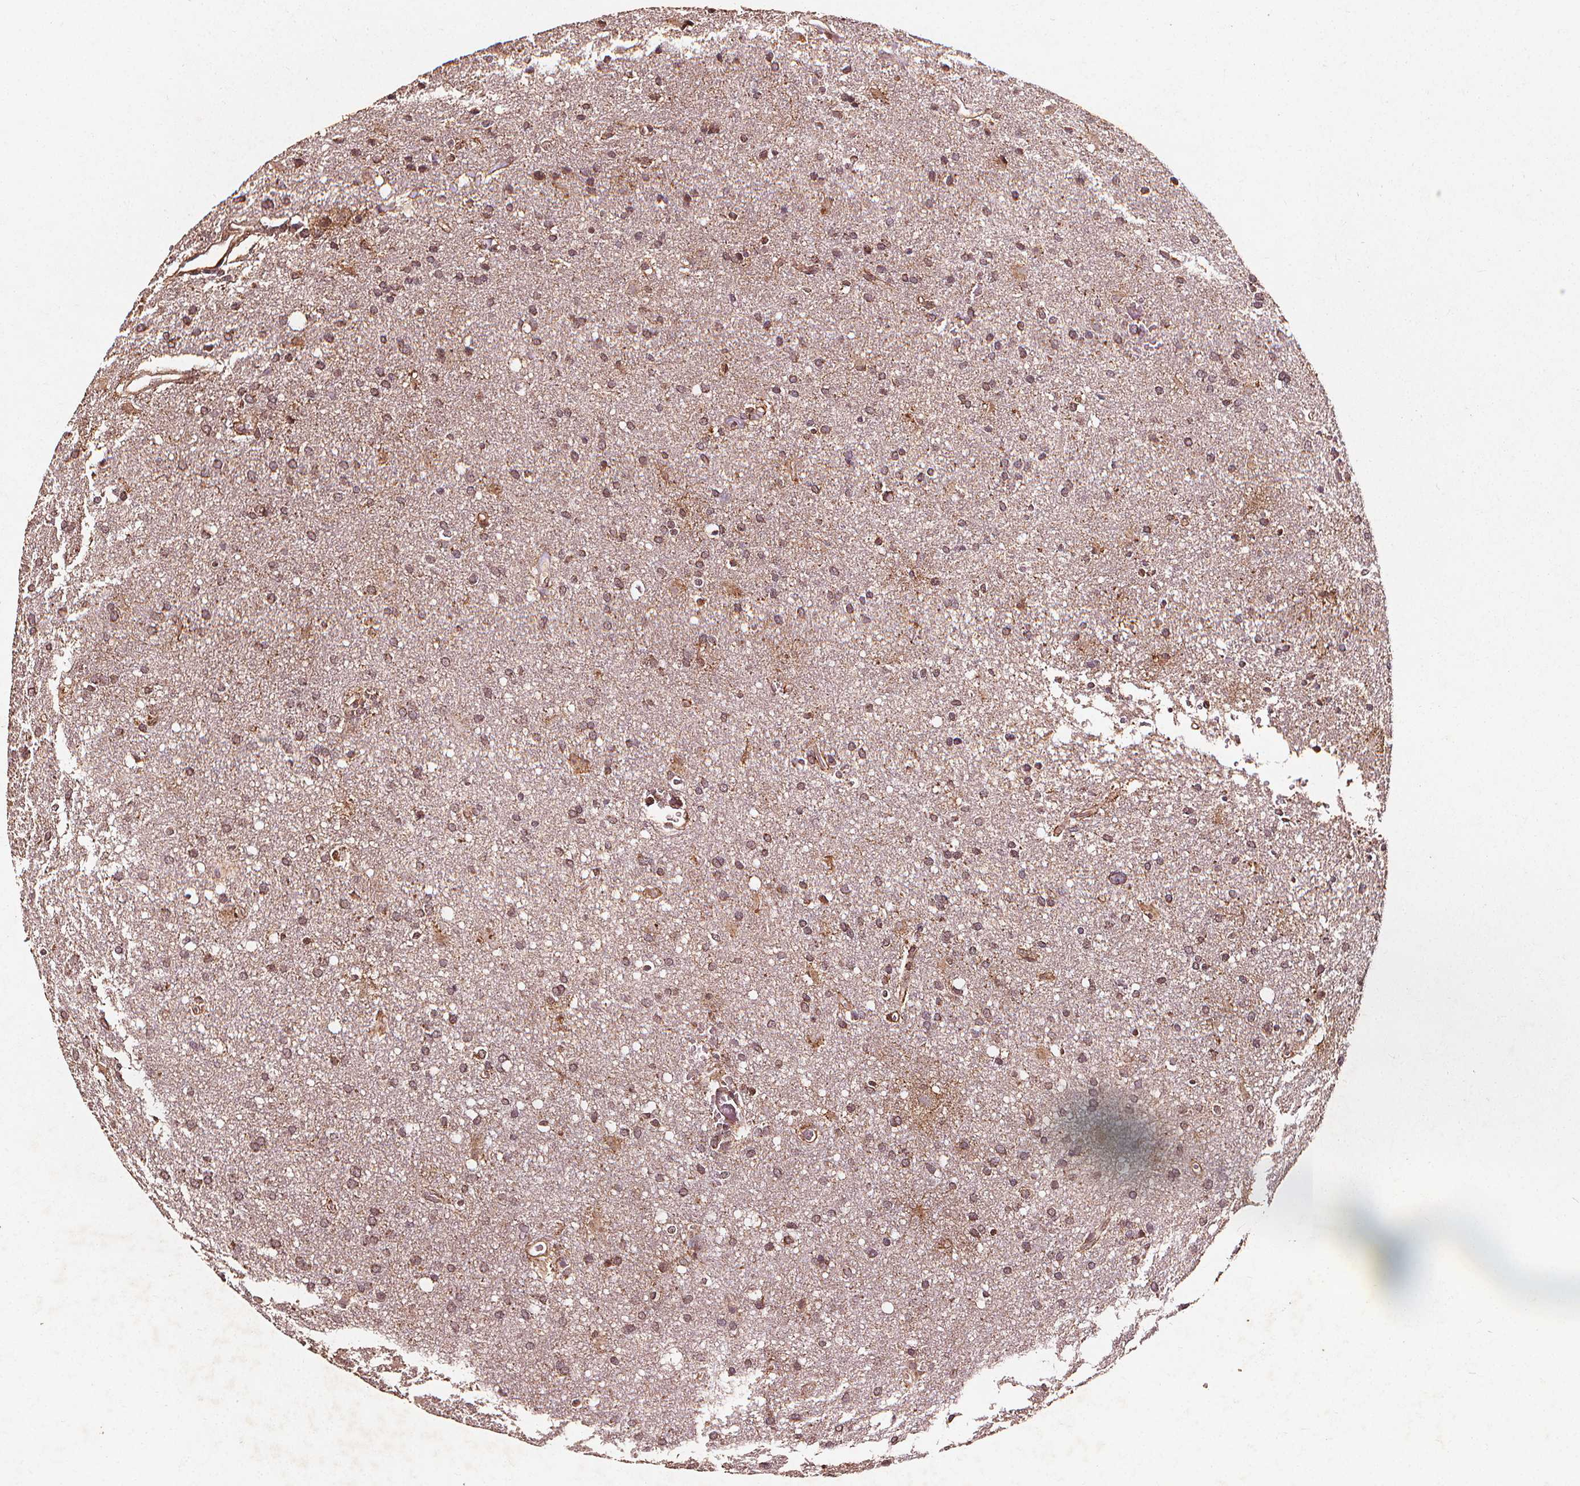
{"staining": {"intensity": "moderate", "quantity": ">75%", "location": "cytoplasmic/membranous"}, "tissue": "glioma", "cell_type": "Tumor cells", "image_type": "cancer", "snomed": [{"axis": "morphology", "description": "Glioma, malignant, Low grade"}, {"axis": "topography", "description": "Brain"}], "caption": "Immunohistochemical staining of glioma displays medium levels of moderate cytoplasmic/membranous positivity in about >75% of tumor cells. (Stains: DAB in brown, nuclei in blue, Microscopy: brightfield microscopy at high magnification).", "gene": "ABCA1", "patient": {"sex": "male", "age": 66}}